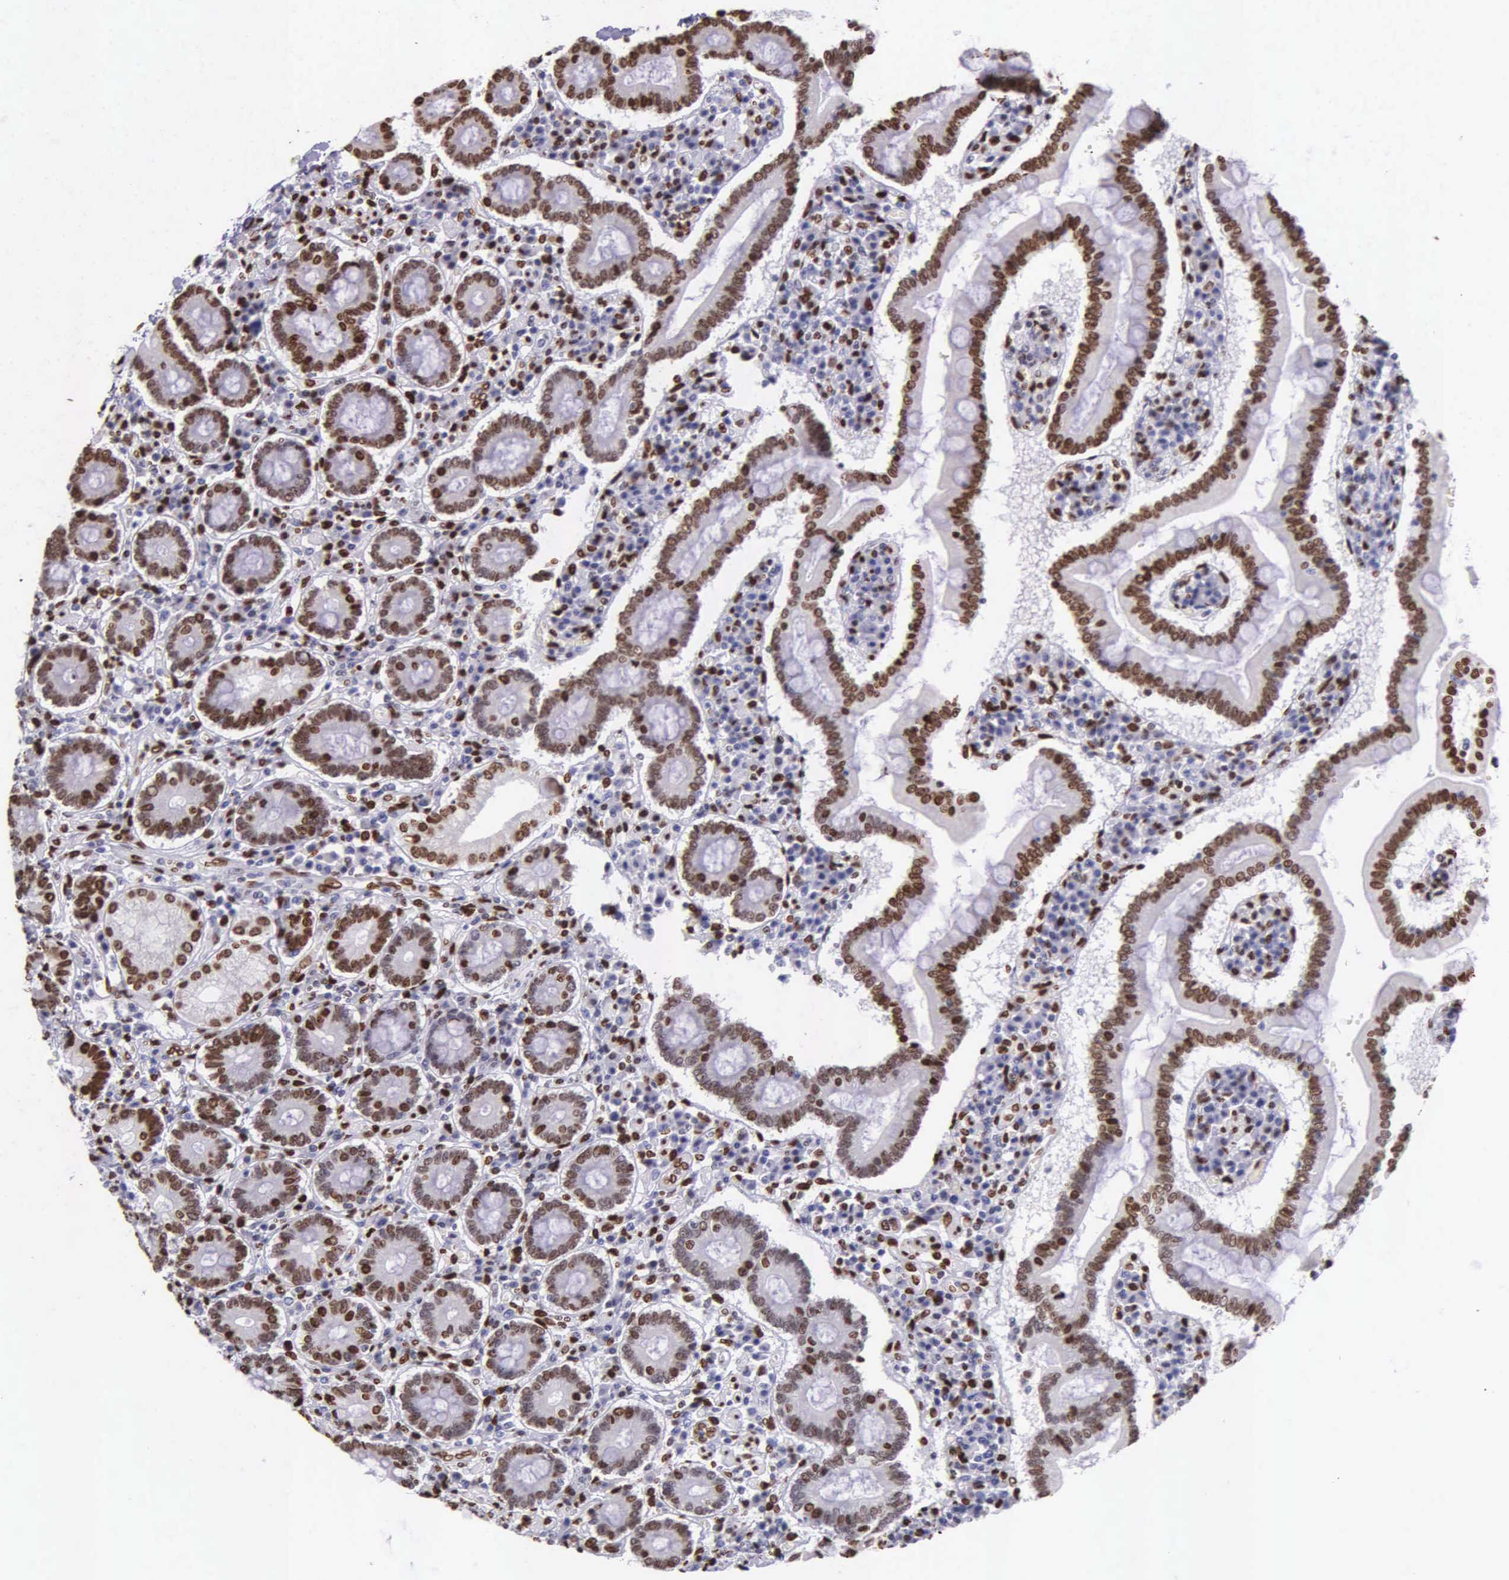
{"staining": {"intensity": "strong", "quantity": ">75%", "location": "nuclear"}, "tissue": "duodenum", "cell_type": "Glandular cells", "image_type": "normal", "snomed": [{"axis": "morphology", "description": "Normal tissue, NOS"}, {"axis": "topography", "description": "Duodenum"}], "caption": "Duodenum stained for a protein (brown) exhibits strong nuclear positive expression in approximately >75% of glandular cells.", "gene": "H1", "patient": {"sex": "female", "age": 73}}